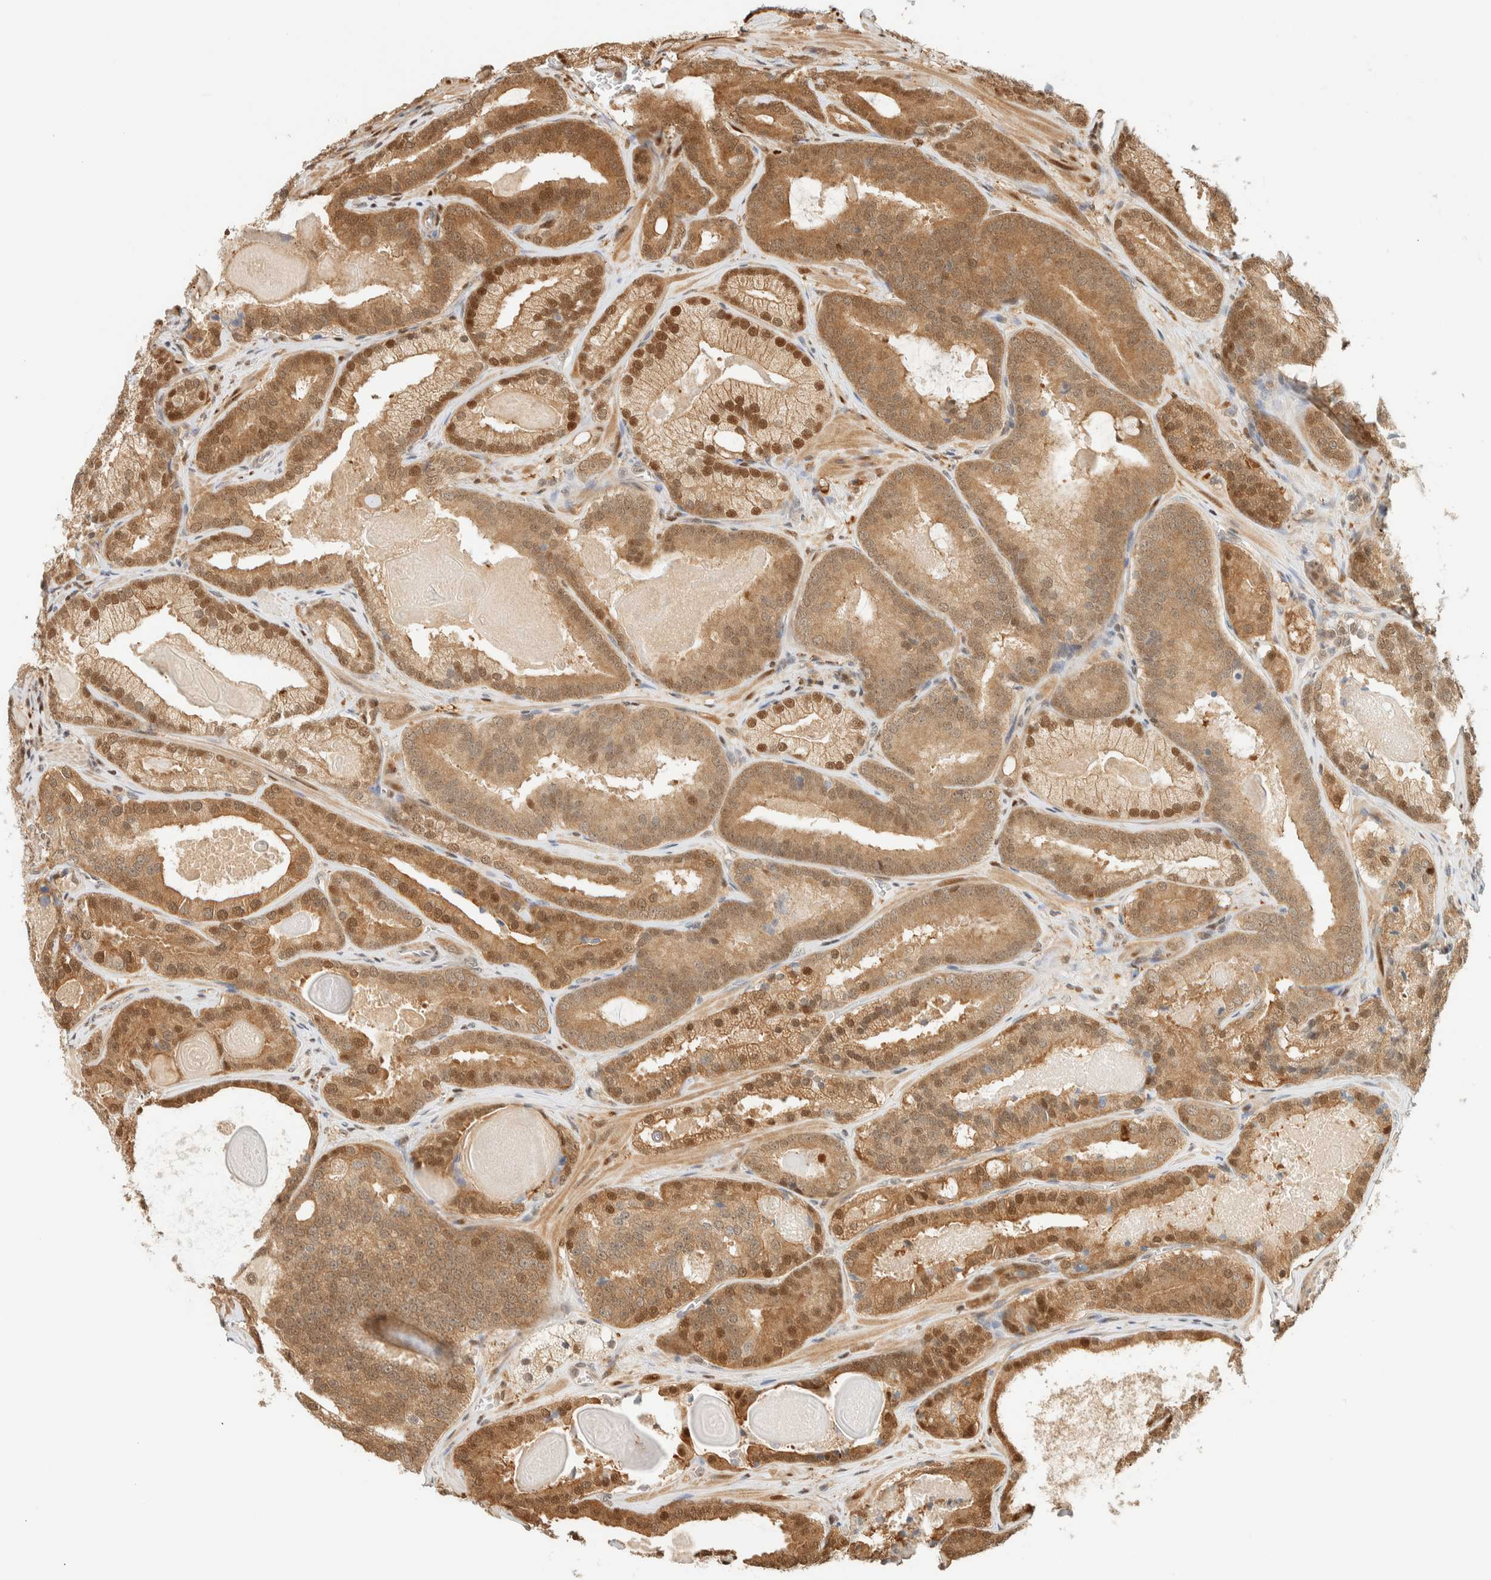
{"staining": {"intensity": "moderate", "quantity": ">75%", "location": "cytoplasmic/membranous,nuclear"}, "tissue": "prostate cancer", "cell_type": "Tumor cells", "image_type": "cancer", "snomed": [{"axis": "morphology", "description": "Adenocarcinoma, High grade"}, {"axis": "topography", "description": "Prostate"}], "caption": "An immunohistochemistry photomicrograph of tumor tissue is shown. Protein staining in brown shows moderate cytoplasmic/membranous and nuclear positivity in prostate high-grade adenocarcinoma within tumor cells. (DAB IHC with brightfield microscopy, high magnification).", "gene": "ZBTB37", "patient": {"sex": "male", "age": 60}}